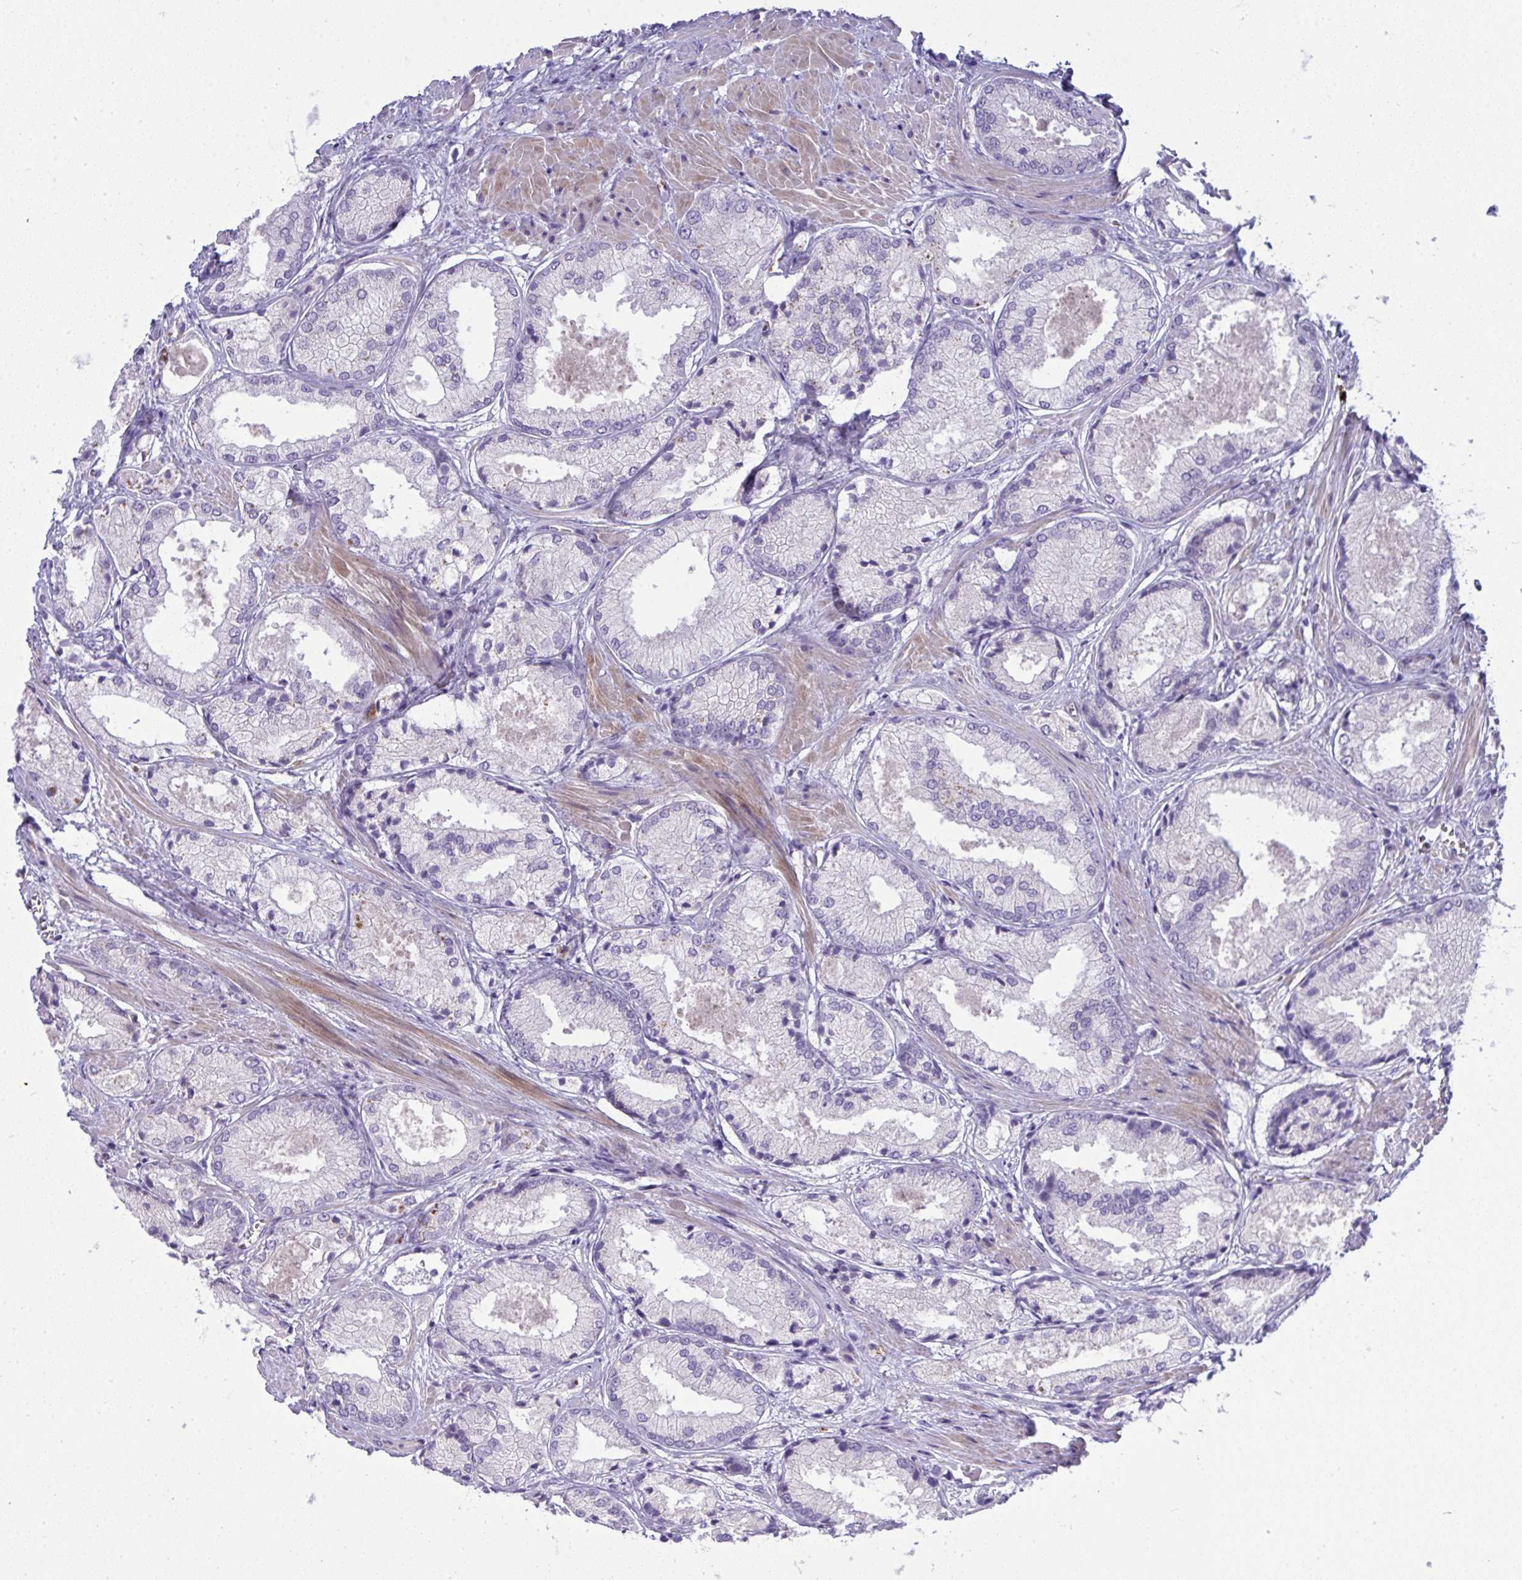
{"staining": {"intensity": "negative", "quantity": "none", "location": "none"}, "tissue": "prostate cancer", "cell_type": "Tumor cells", "image_type": "cancer", "snomed": [{"axis": "morphology", "description": "Adenocarcinoma, High grade"}, {"axis": "topography", "description": "Prostate"}], "caption": "Tumor cells are negative for brown protein staining in prostate cancer (adenocarcinoma (high-grade)). (Immunohistochemistry (ihc), brightfield microscopy, high magnification).", "gene": "SPTB", "patient": {"sex": "male", "age": 68}}